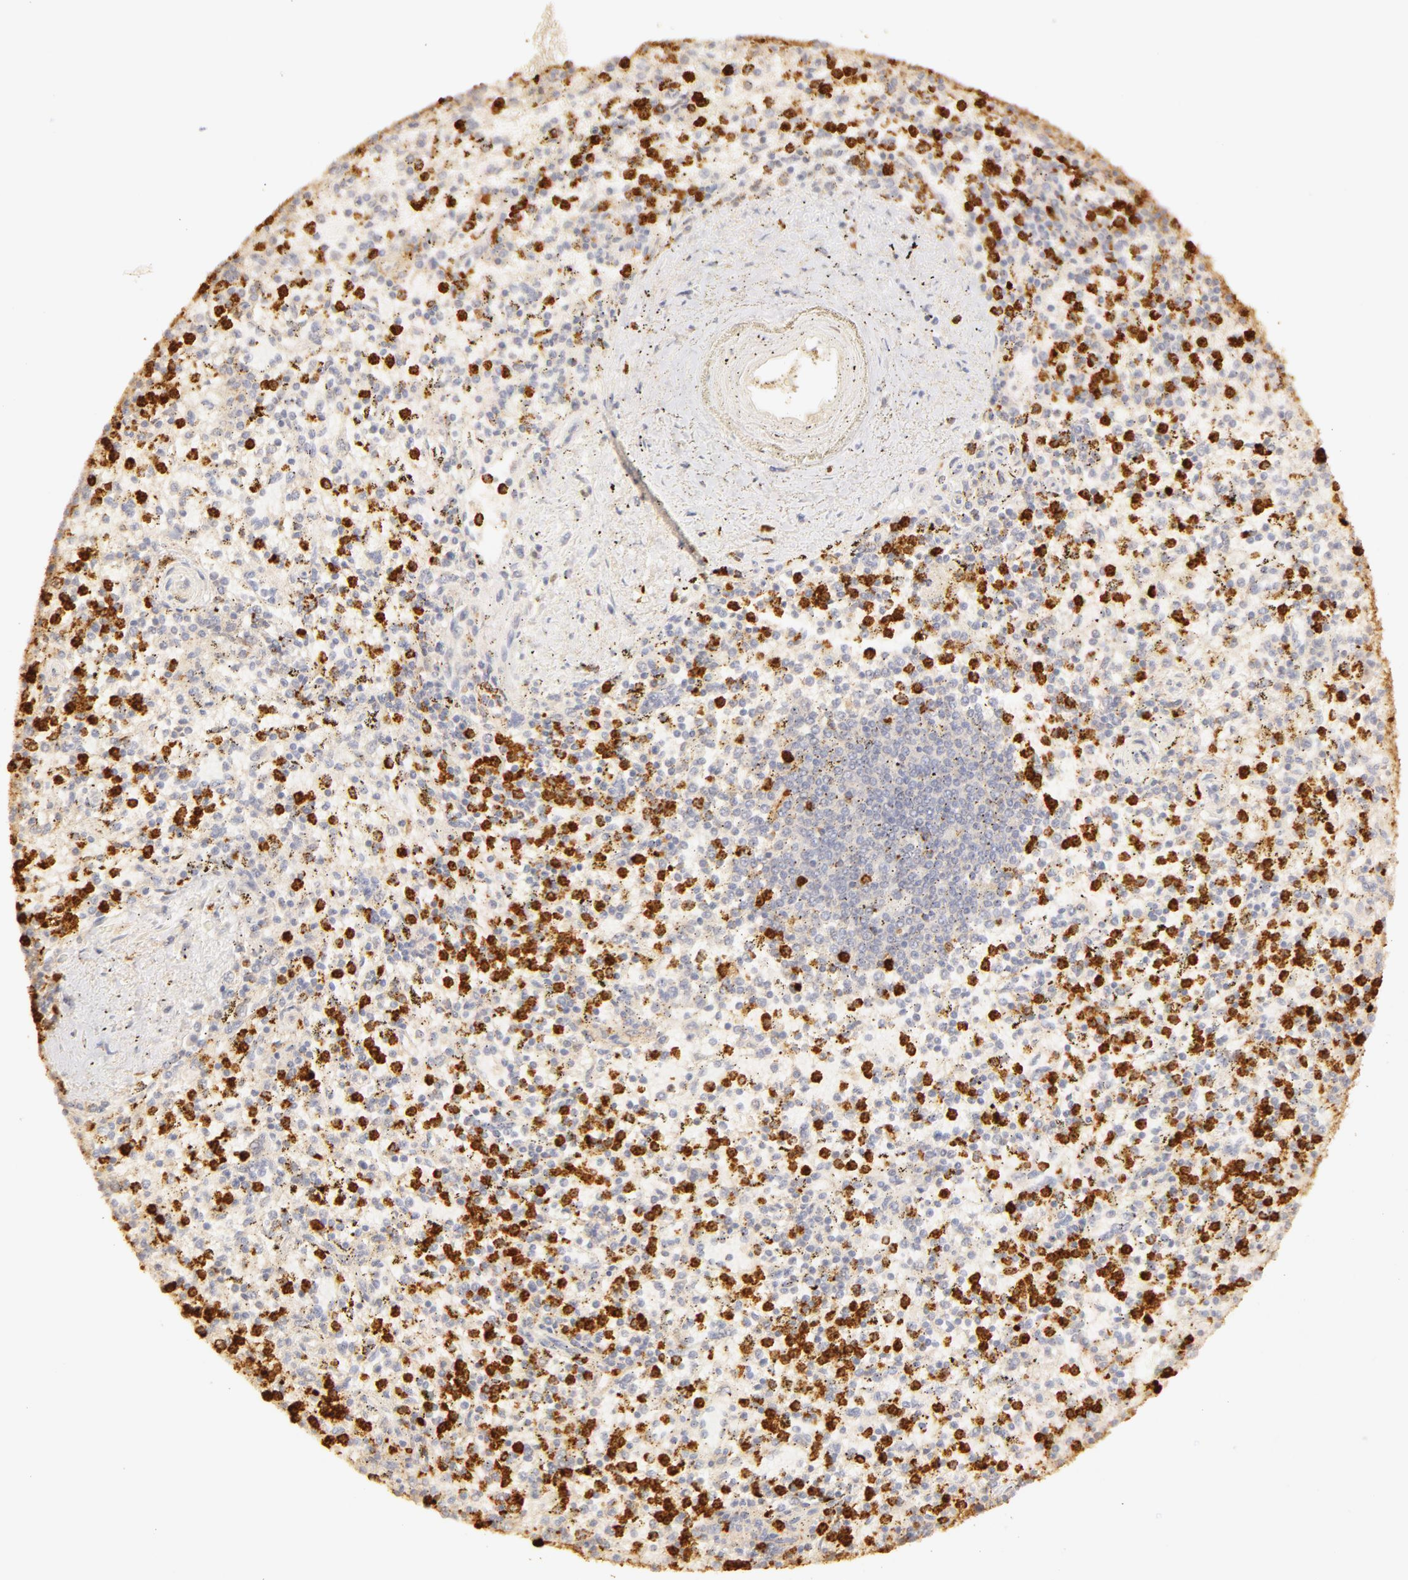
{"staining": {"intensity": "moderate", "quantity": "<25%", "location": "cytoplasmic/membranous"}, "tissue": "spleen", "cell_type": "Cells in red pulp", "image_type": "normal", "snomed": [{"axis": "morphology", "description": "Normal tissue, NOS"}, {"axis": "topography", "description": "Spleen"}], "caption": "Immunohistochemistry (DAB) staining of normal spleen exhibits moderate cytoplasmic/membranous protein staining in approximately <25% of cells in red pulp. (IHC, brightfield microscopy, high magnification).", "gene": "C1R", "patient": {"sex": "male", "age": 72}}